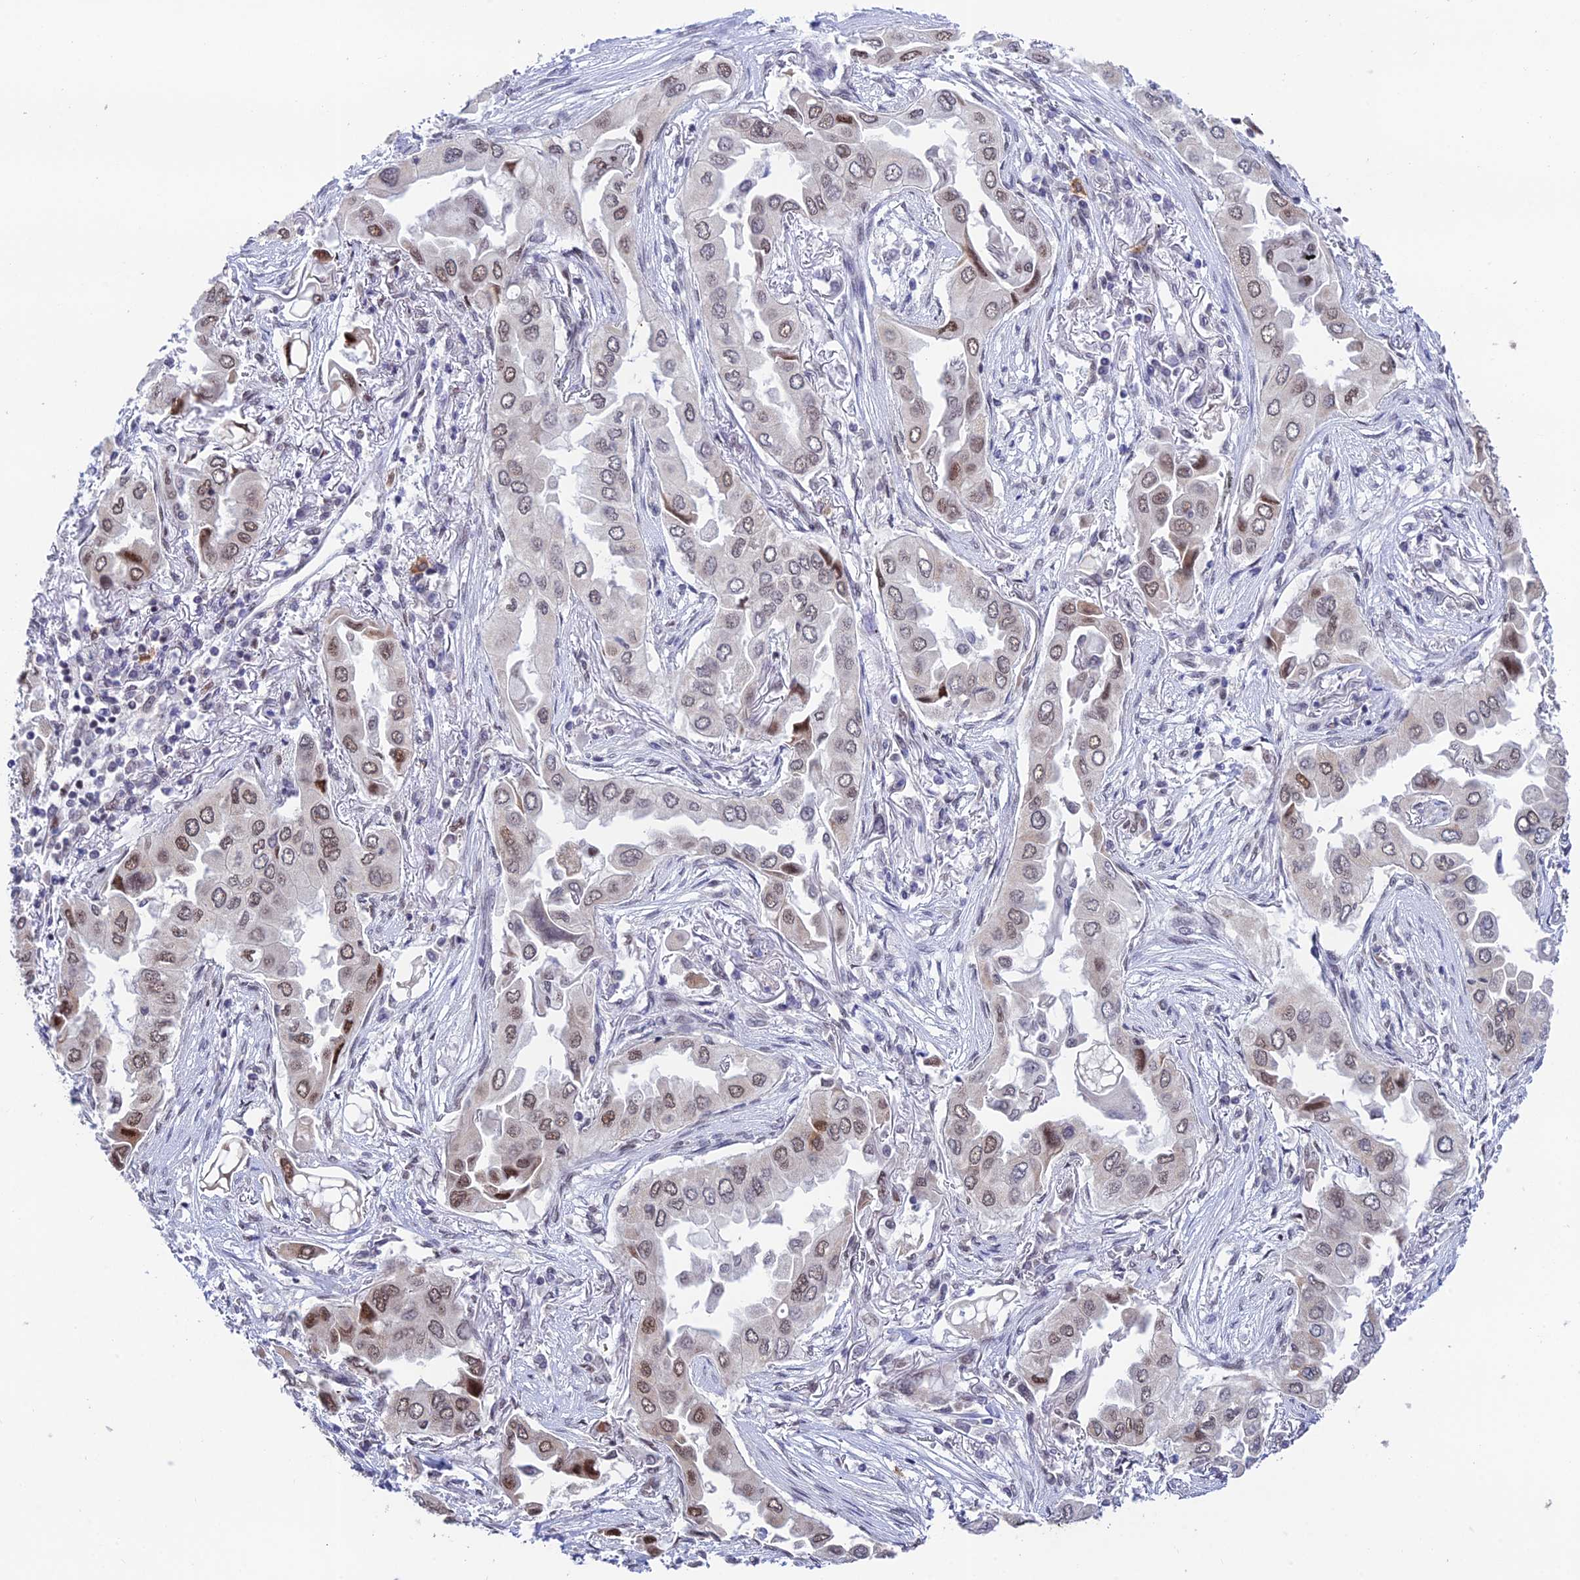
{"staining": {"intensity": "weak", "quantity": "25%-75%", "location": "nuclear"}, "tissue": "lung cancer", "cell_type": "Tumor cells", "image_type": "cancer", "snomed": [{"axis": "morphology", "description": "Adenocarcinoma, NOS"}, {"axis": "topography", "description": "Lung"}], "caption": "Immunohistochemical staining of lung cancer (adenocarcinoma) exhibits low levels of weak nuclear expression in about 25%-75% of tumor cells.", "gene": "THOC7", "patient": {"sex": "female", "age": 76}}